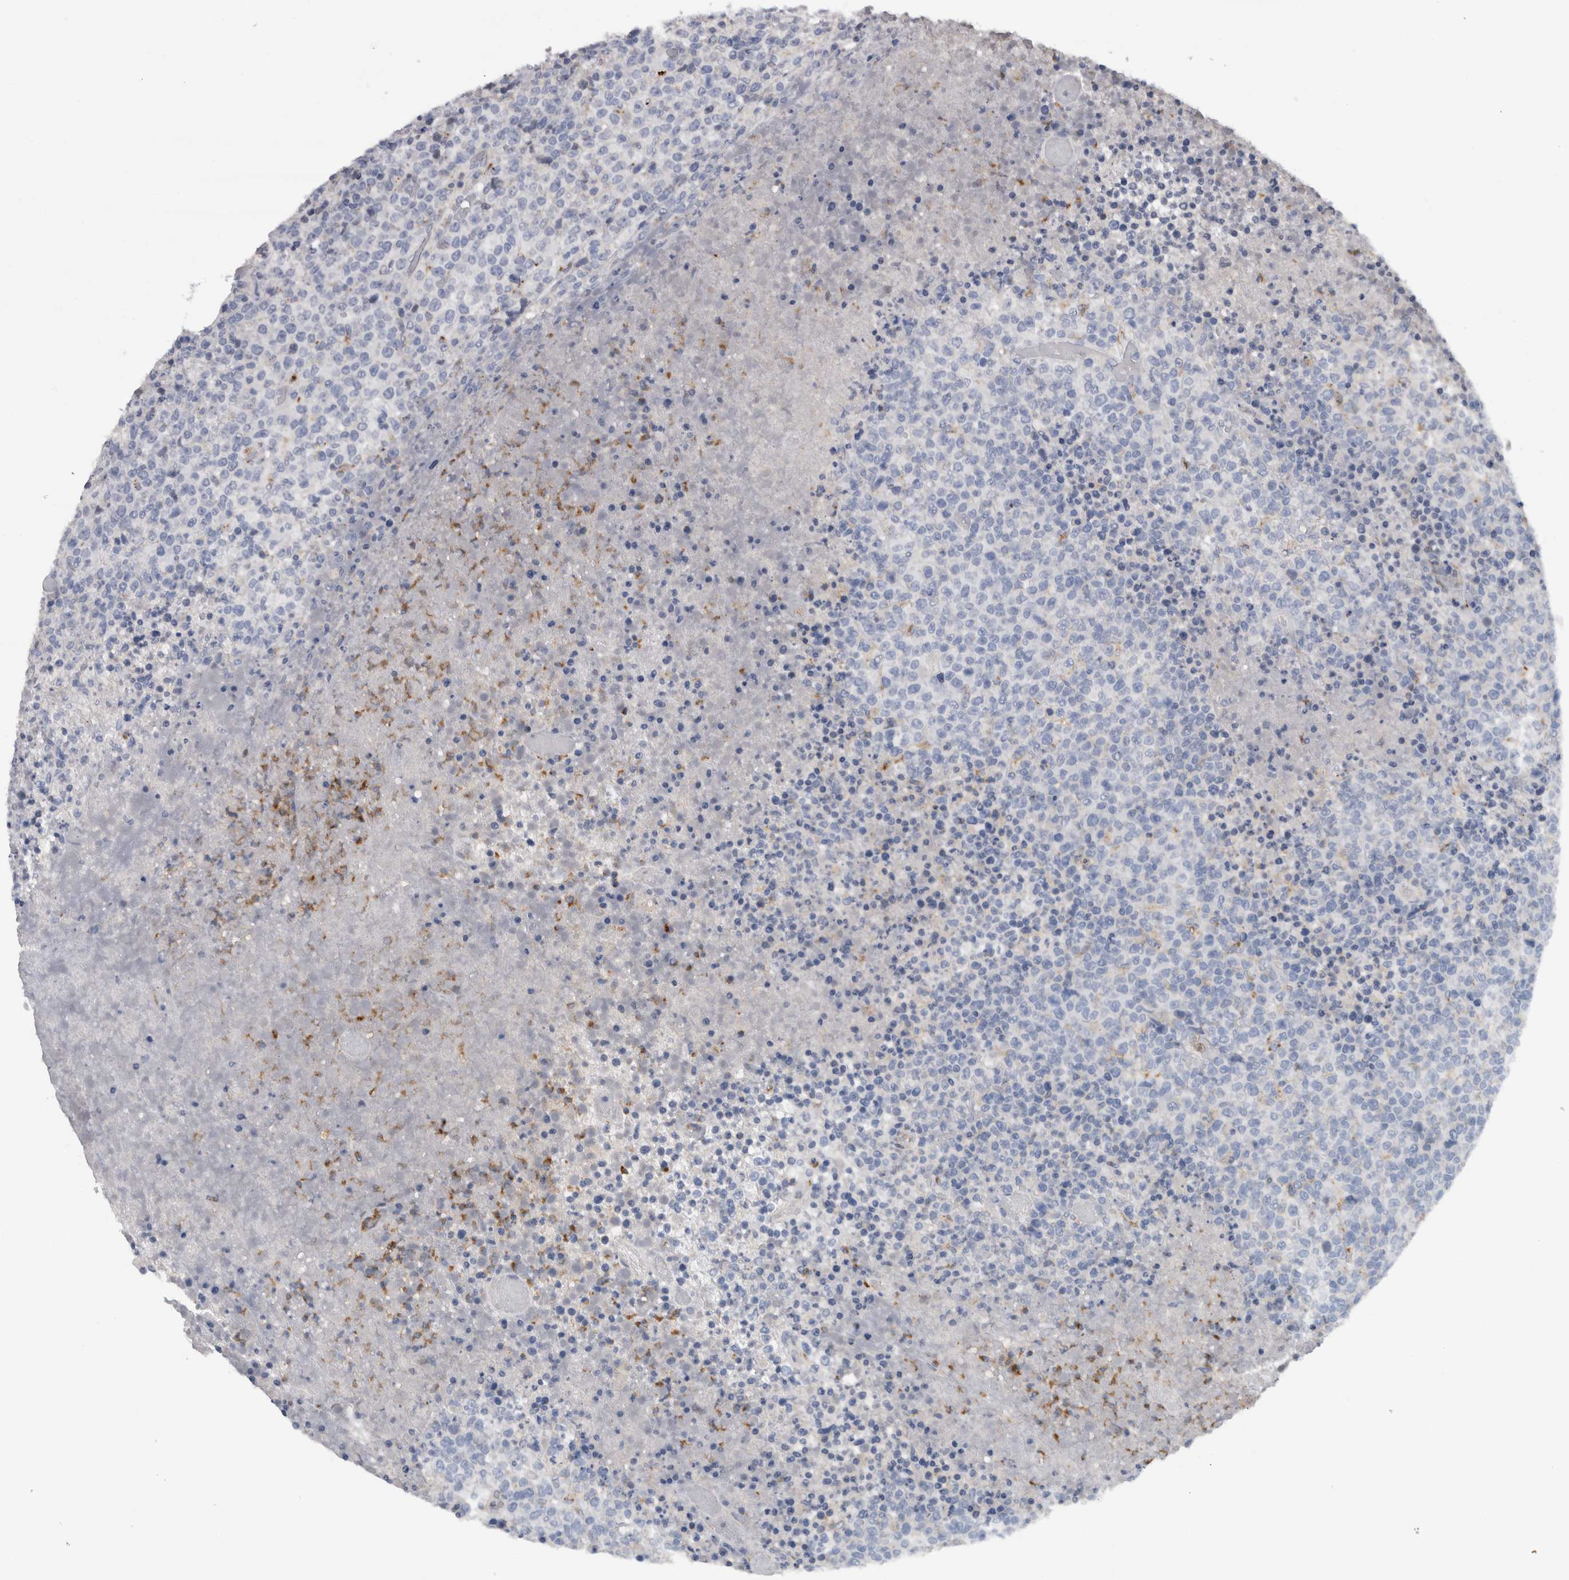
{"staining": {"intensity": "negative", "quantity": "none", "location": "none"}, "tissue": "lymphoma", "cell_type": "Tumor cells", "image_type": "cancer", "snomed": [{"axis": "morphology", "description": "Malignant lymphoma, non-Hodgkin's type, High grade"}, {"axis": "topography", "description": "Lymph node"}], "caption": "High magnification brightfield microscopy of lymphoma stained with DAB (brown) and counterstained with hematoxylin (blue): tumor cells show no significant positivity.", "gene": "CD63", "patient": {"sex": "male", "age": 13}}